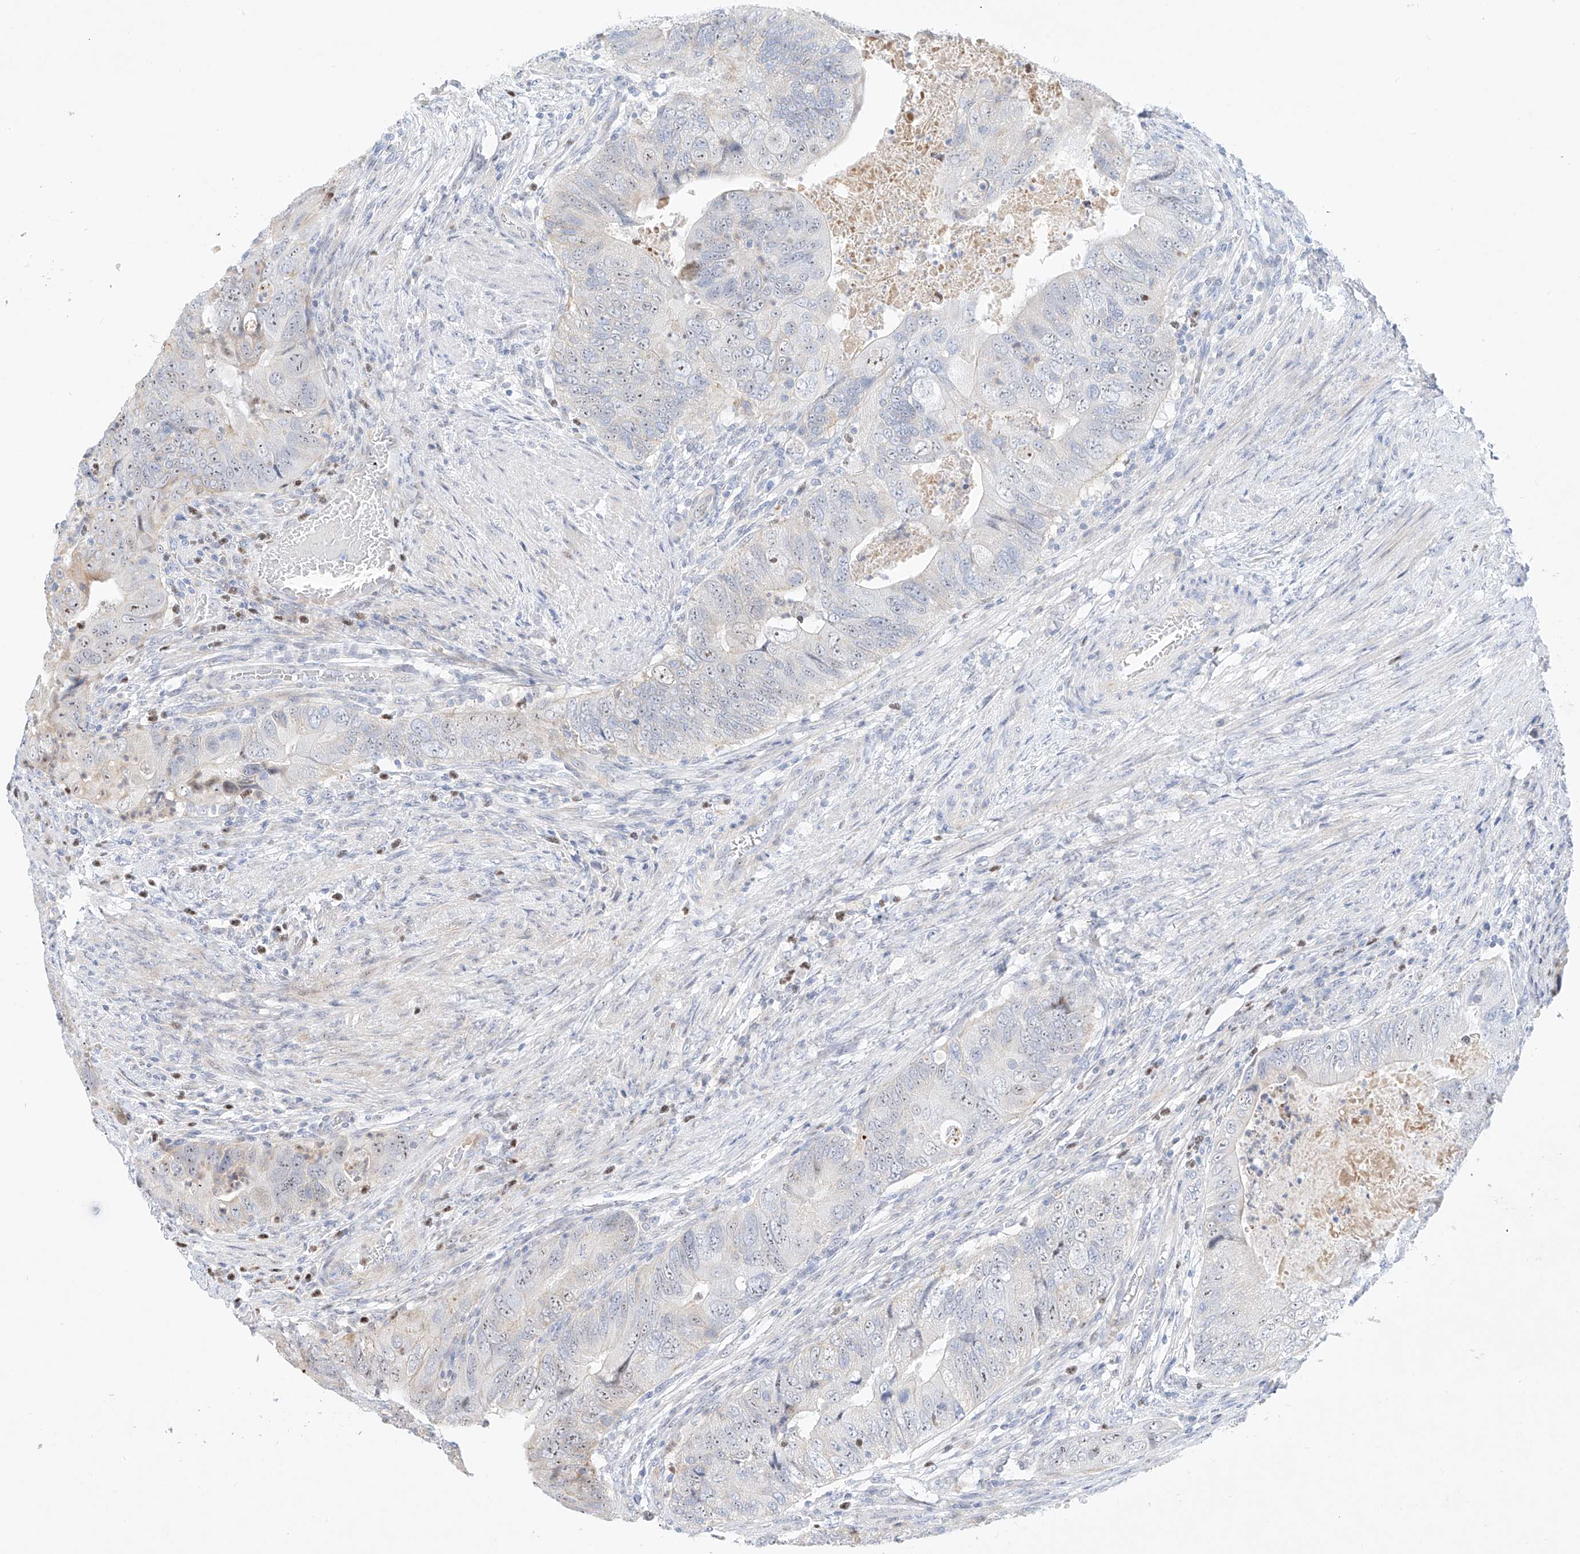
{"staining": {"intensity": "negative", "quantity": "none", "location": "none"}, "tissue": "colorectal cancer", "cell_type": "Tumor cells", "image_type": "cancer", "snomed": [{"axis": "morphology", "description": "Adenocarcinoma, NOS"}, {"axis": "topography", "description": "Rectum"}], "caption": "IHC of colorectal cancer (adenocarcinoma) displays no staining in tumor cells. The staining is performed using DAB brown chromogen with nuclei counter-stained in using hematoxylin.", "gene": "SNU13", "patient": {"sex": "male", "age": 63}}